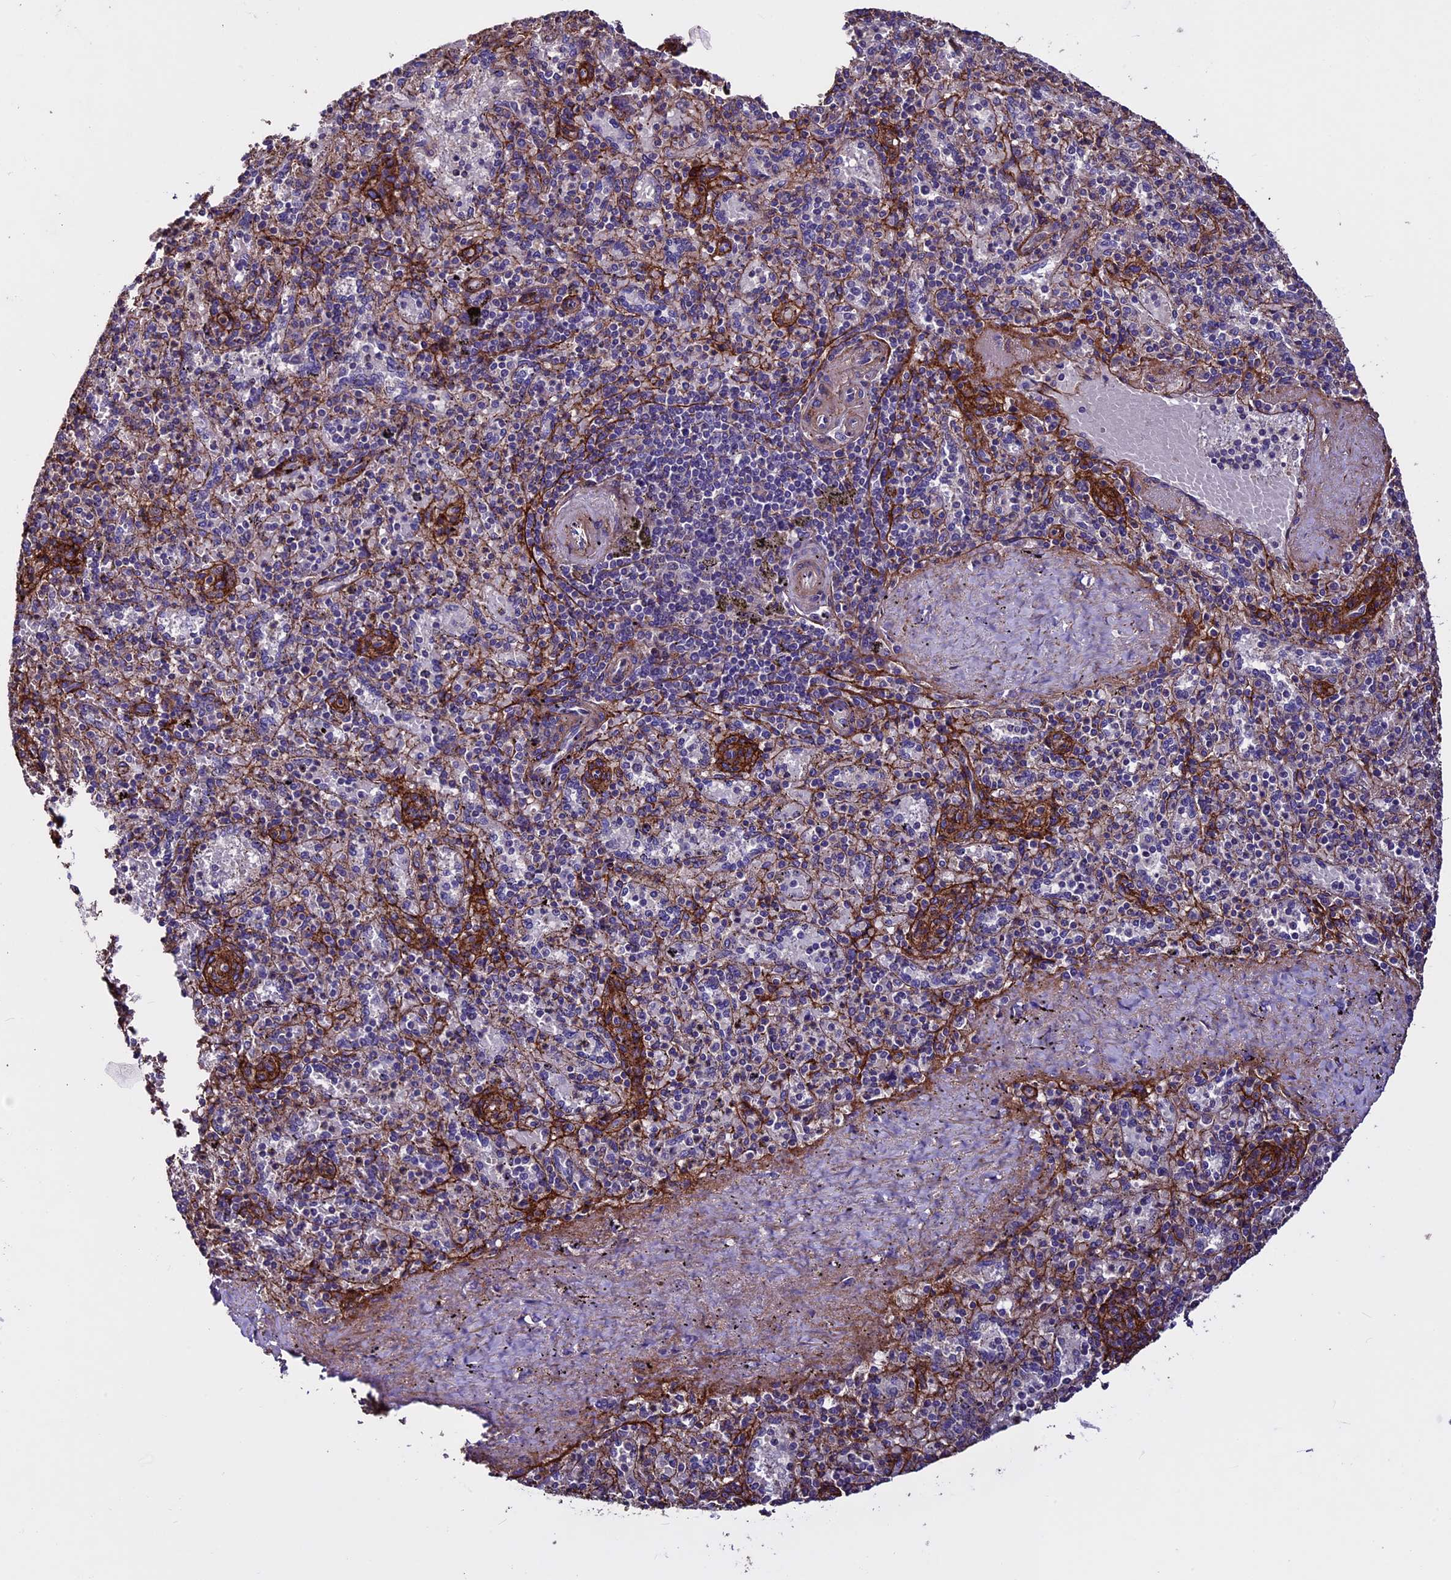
{"staining": {"intensity": "moderate", "quantity": "<25%", "location": "cytoplasmic/membranous"}, "tissue": "spleen", "cell_type": "Cells in red pulp", "image_type": "normal", "snomed": [{"axis": "morphology", "description": "Normal tissue, NOS"}, {"axis": "topography", "description": "Spleen"}], "caption": "Human spleen stained with a brown dye shows moderate cytoplasmic/membranous positive positivity in approximately <25% of cells in red pulp.", "gene": "EVA1B", "patient": {"sex": "male", "age": 82}}